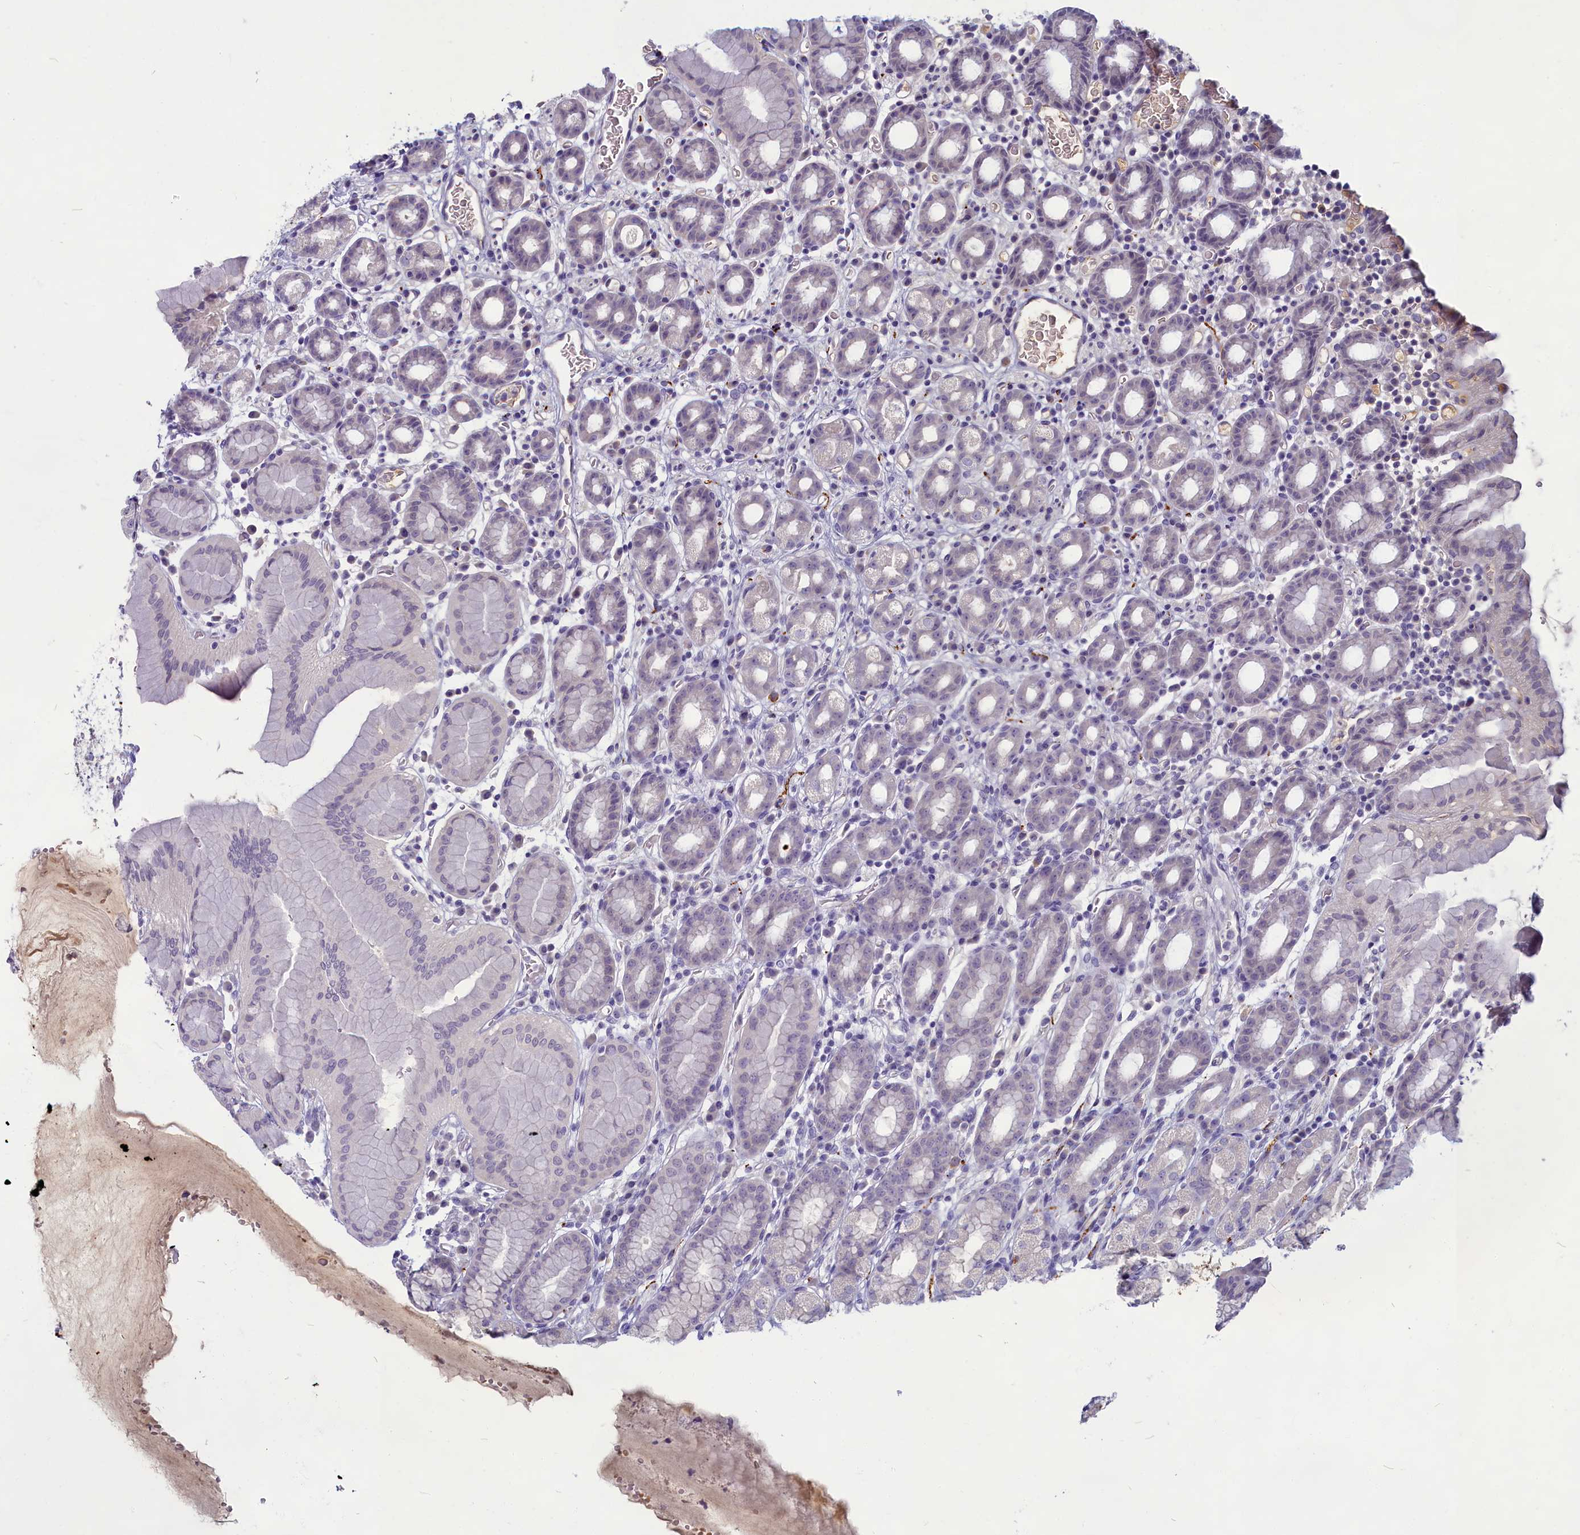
{"staining": {"intensity": "moderate", "quantity": "<25%", "location": "cytoplasmic/membranous"}, "tissue": "stomach", "cell_type": "Glandular cells", "image_type": "normal", "snomed": [{"axis": "morphology", "description": "Normal tissue, NOS"}, {"axis": "topography", "description": "Stomach, upper"}], "caption": "Protein expression by immunohistochemistry (IHC) shows moderate cytoplasmic/membranous staining in approximately <25% of glandular cells in benign stomach.", "gene": "SV2C", "patient": {"sex": "male", "age": 47}}